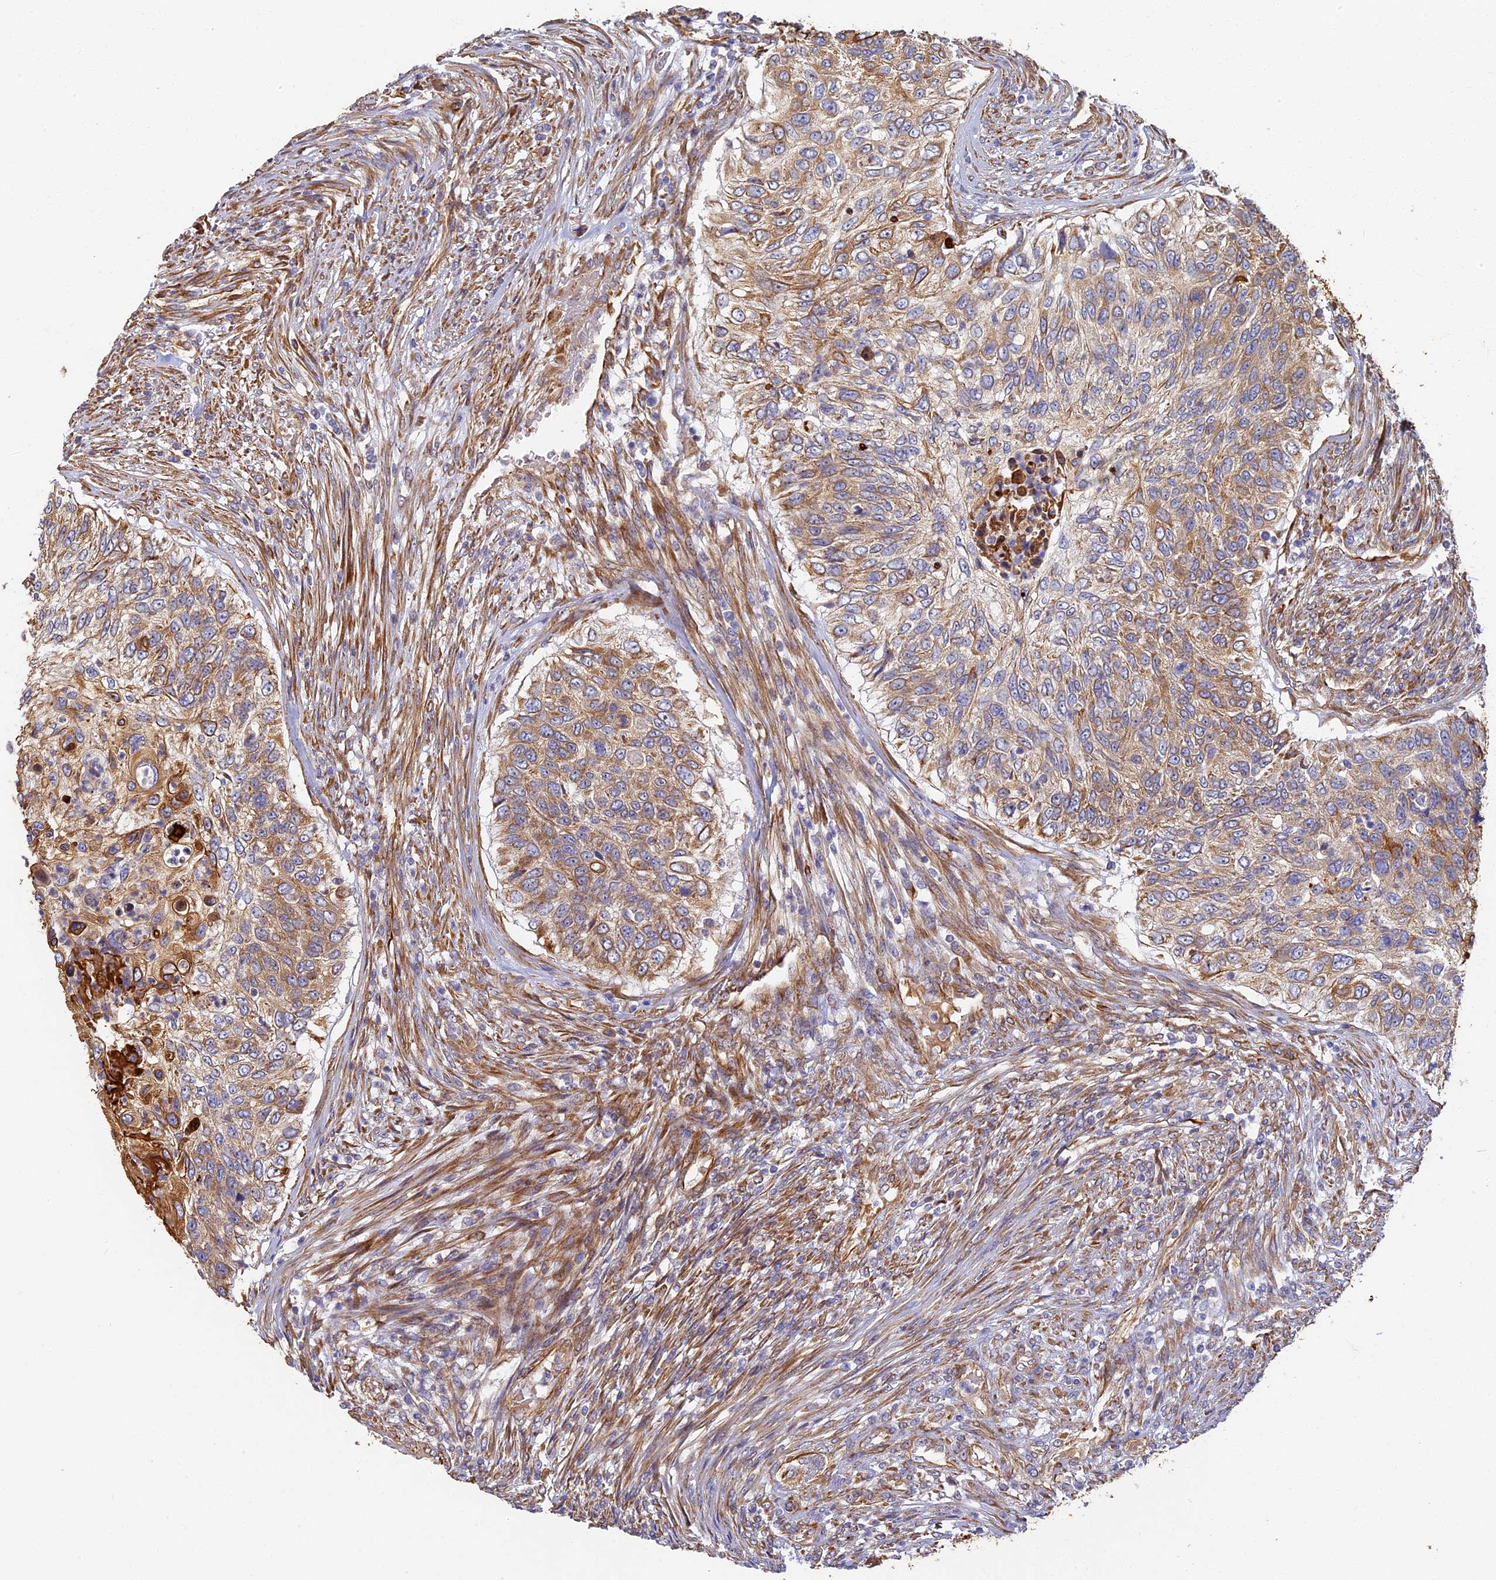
{"staining": {"intensity": "moderate", "quantity": "25%-75%", "location": "cytoplasmic/membranous"}, "tissue": "urothelial cancer", "cell_type": "Tumor cells", "image_type": "cancer", "snomed": [{"axis": "morphology", "description": "Urothelial carcinoma, High grade"}, {"axis": "topography", "description": "Urinary bladder"}], "caption": "Immunohistochemical staining of human urothelial cancer reveals medium levels of moderate cytoplasmic/membranous protein staining in about 25%-75% of tumor cells. (IHC, brightfield microscopy, high magnification).", "gene": "LRRC57", "patient": {"sex": "female", "age": 60}}